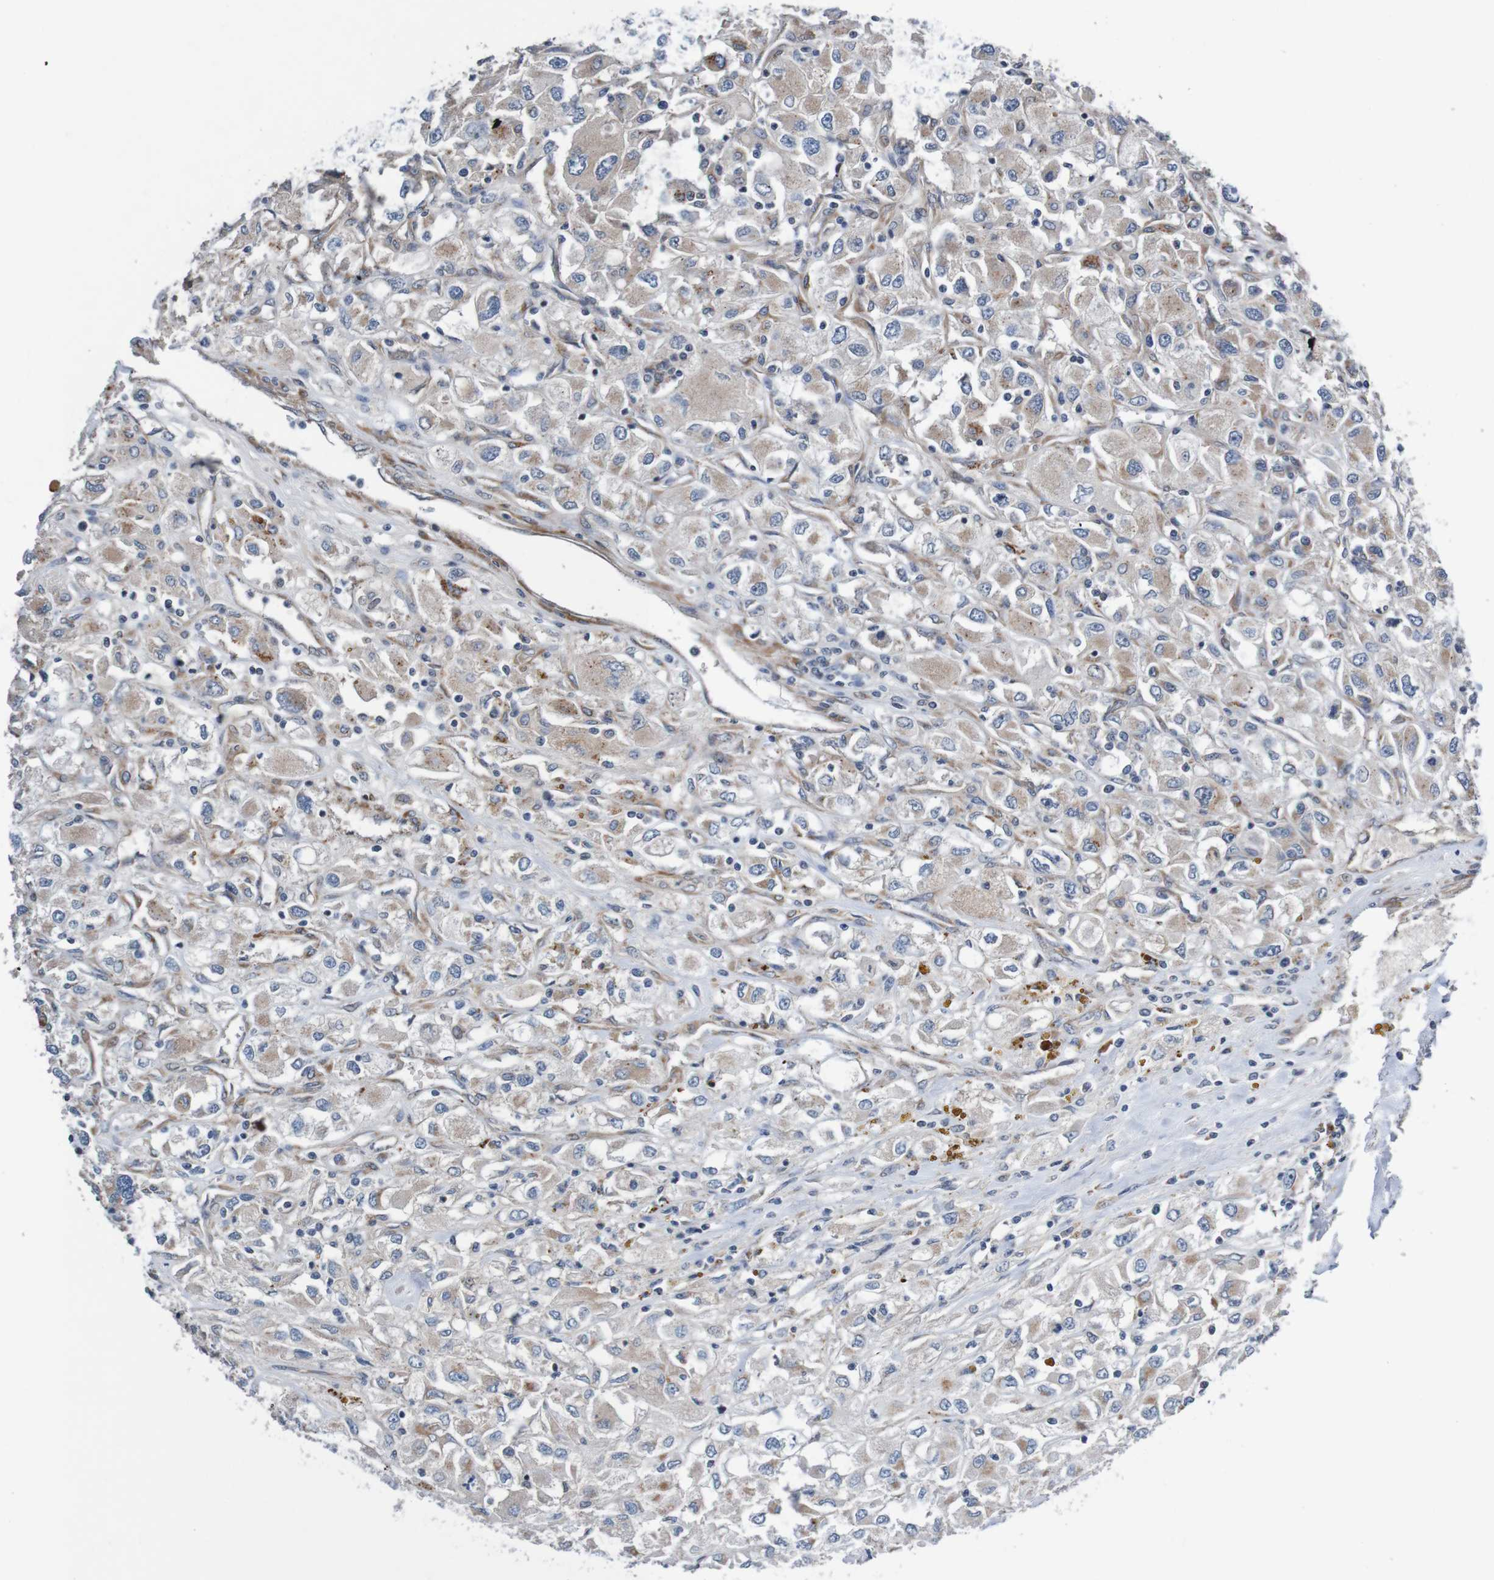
{"staining": {"intensity": "weak", "quantity": "<25%", "location": "cytoplasmic/membranous"}, "tissue": "renal cancer", "cell_type": "Tumor cells", "image_type": "cancer", "snomed": [{"axis": "morphology", "description": "Adenocarcinoma, NOS"}, {"axis": "topography", "description": "Kidney"}], "caption": "Image shows no significant protein staining in tumor cells of adenocarcinoma (renal).", "gene": "CPED1", "patient": {"sex": "female", "age": 52}}